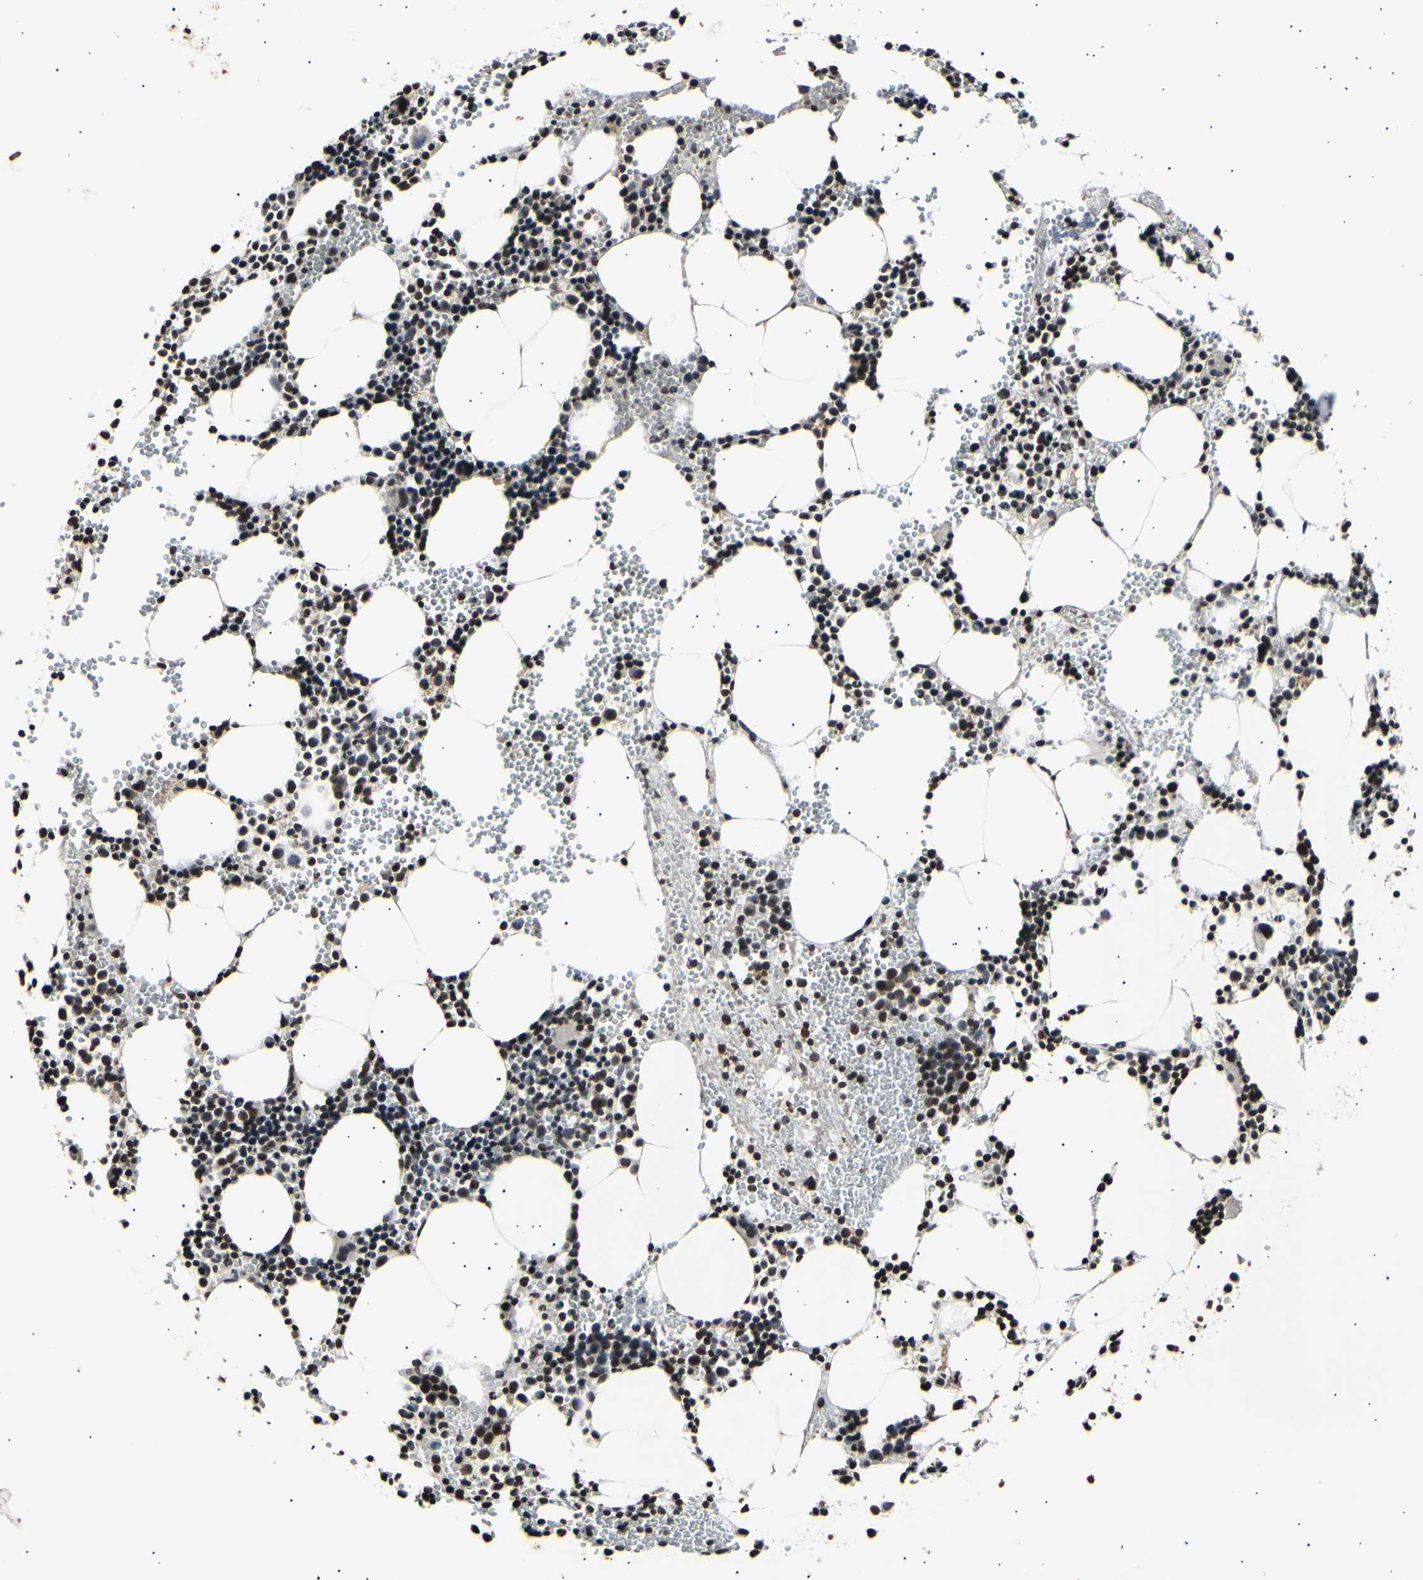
{"staining": {"intensity": "moderate", "quantity": "<25%", "location": "cytoplasmic/membranous,nuclear"}, "tissue": "bone marrow", "cell_type": "Hematopoietic cells", "image_type": "normal", "snomed": [{"axis": "morphology", "description": "Normal tissue, NOS"}, {"axis": "morphology", "description": "Inflammation, NOS"}, {"axis": "topography", "description": "Bone marrow"}], "caption": "An image of bone marrow stained for a protein exhibits moderate cytoplasmic/membranous,nuclear brown staining in hematopoietic cells. The staining was performed using DAB (3,3'-diaminobenzidine), with brown indicating positive protein expression. Nuclei are stained blue with hematoxylin.", "gene": "ANAPC7", "patient": {"sex": "male", "age": 42}}